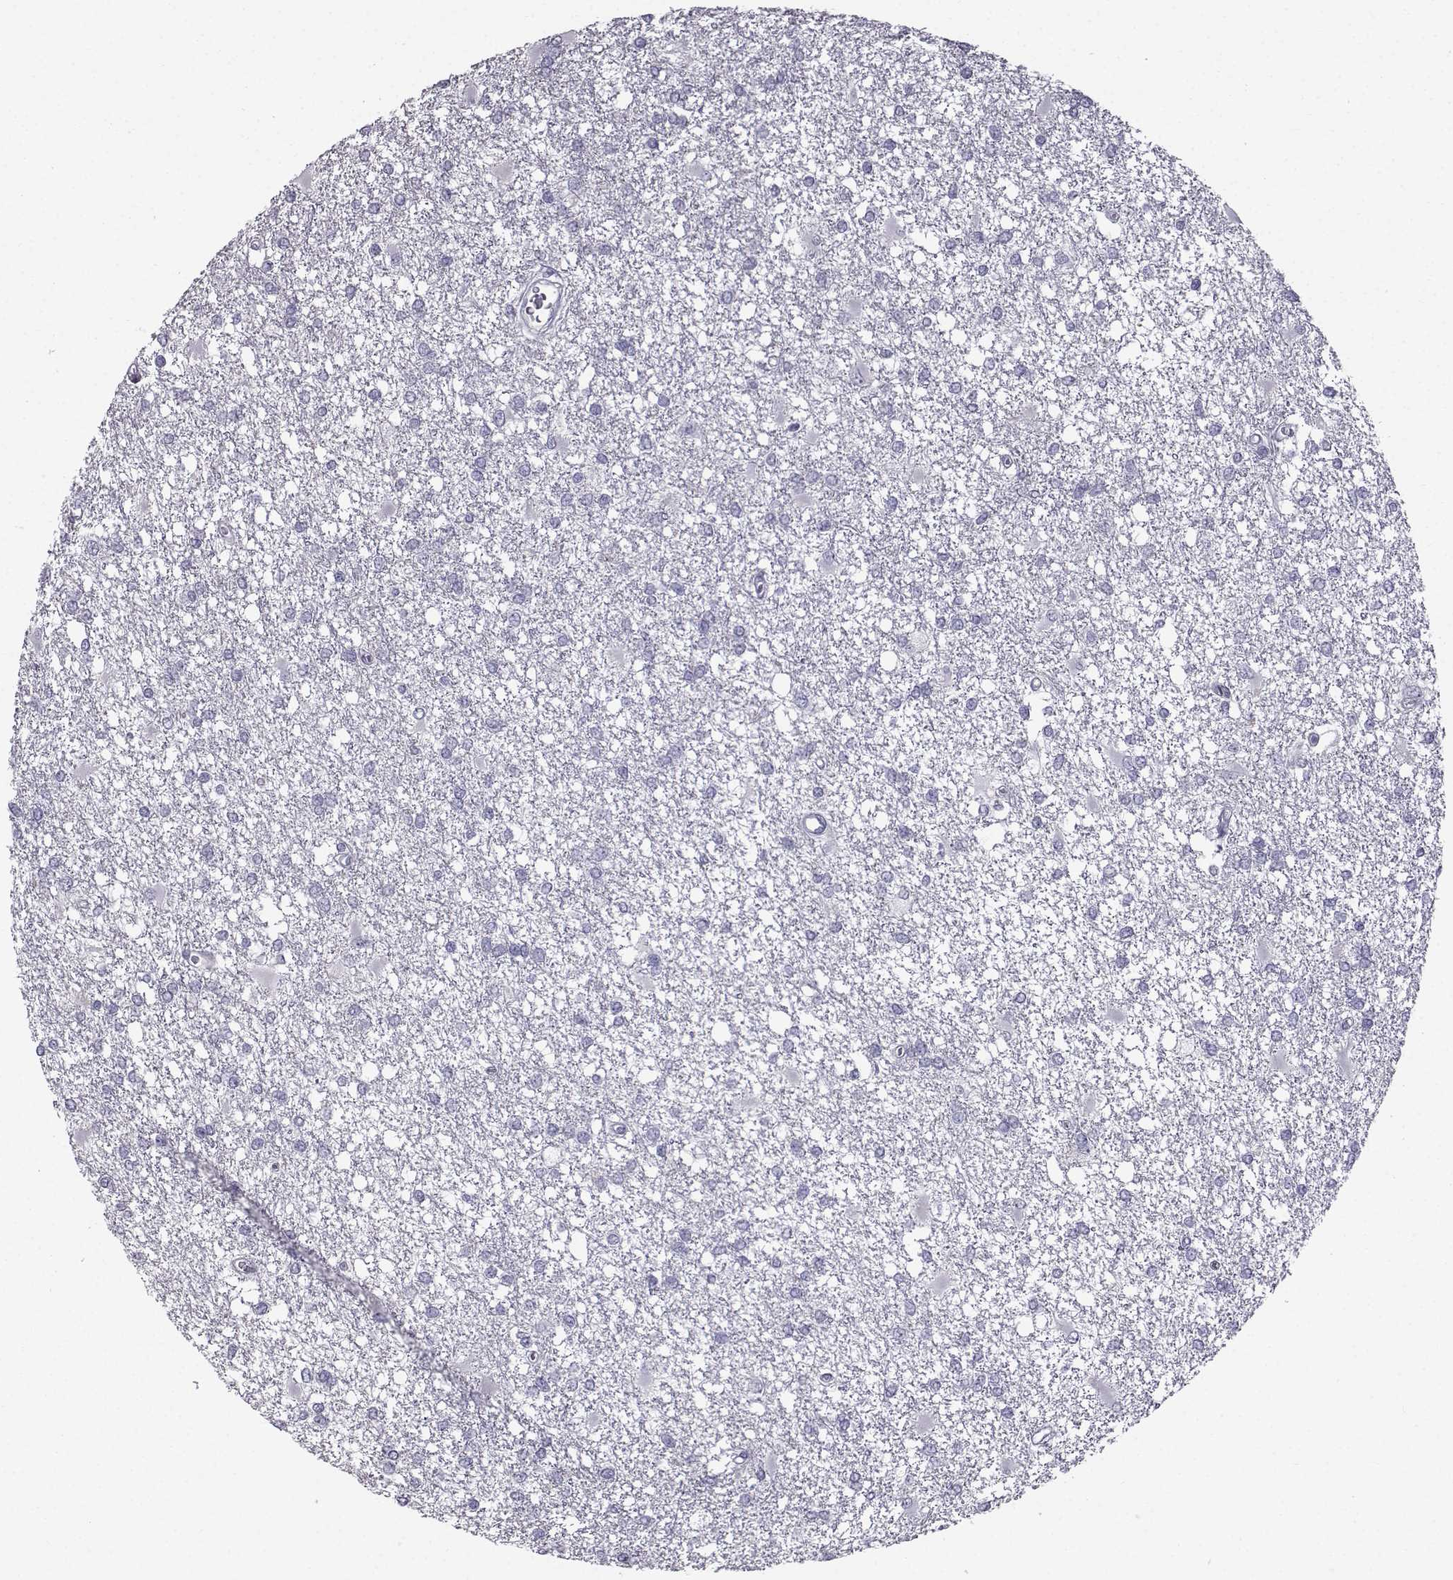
{"staining": {"intensity": "negative", "quantity": "none", "location": "none"}, "tissue": "glioma", "cell_type": "Tumor cells", "image_type": "cancer", "snomed": [{"axis": "morphology", "description": "Glioma, malignant, High grade"}, {"axis": "topography", "description": "Cerebral cortex"}], "caption": "Tumor cells show no significant protein staining in malignant glioma (high-grade).", "gene": "CALCR", "patient": {"sex": "male", "age": 79}}